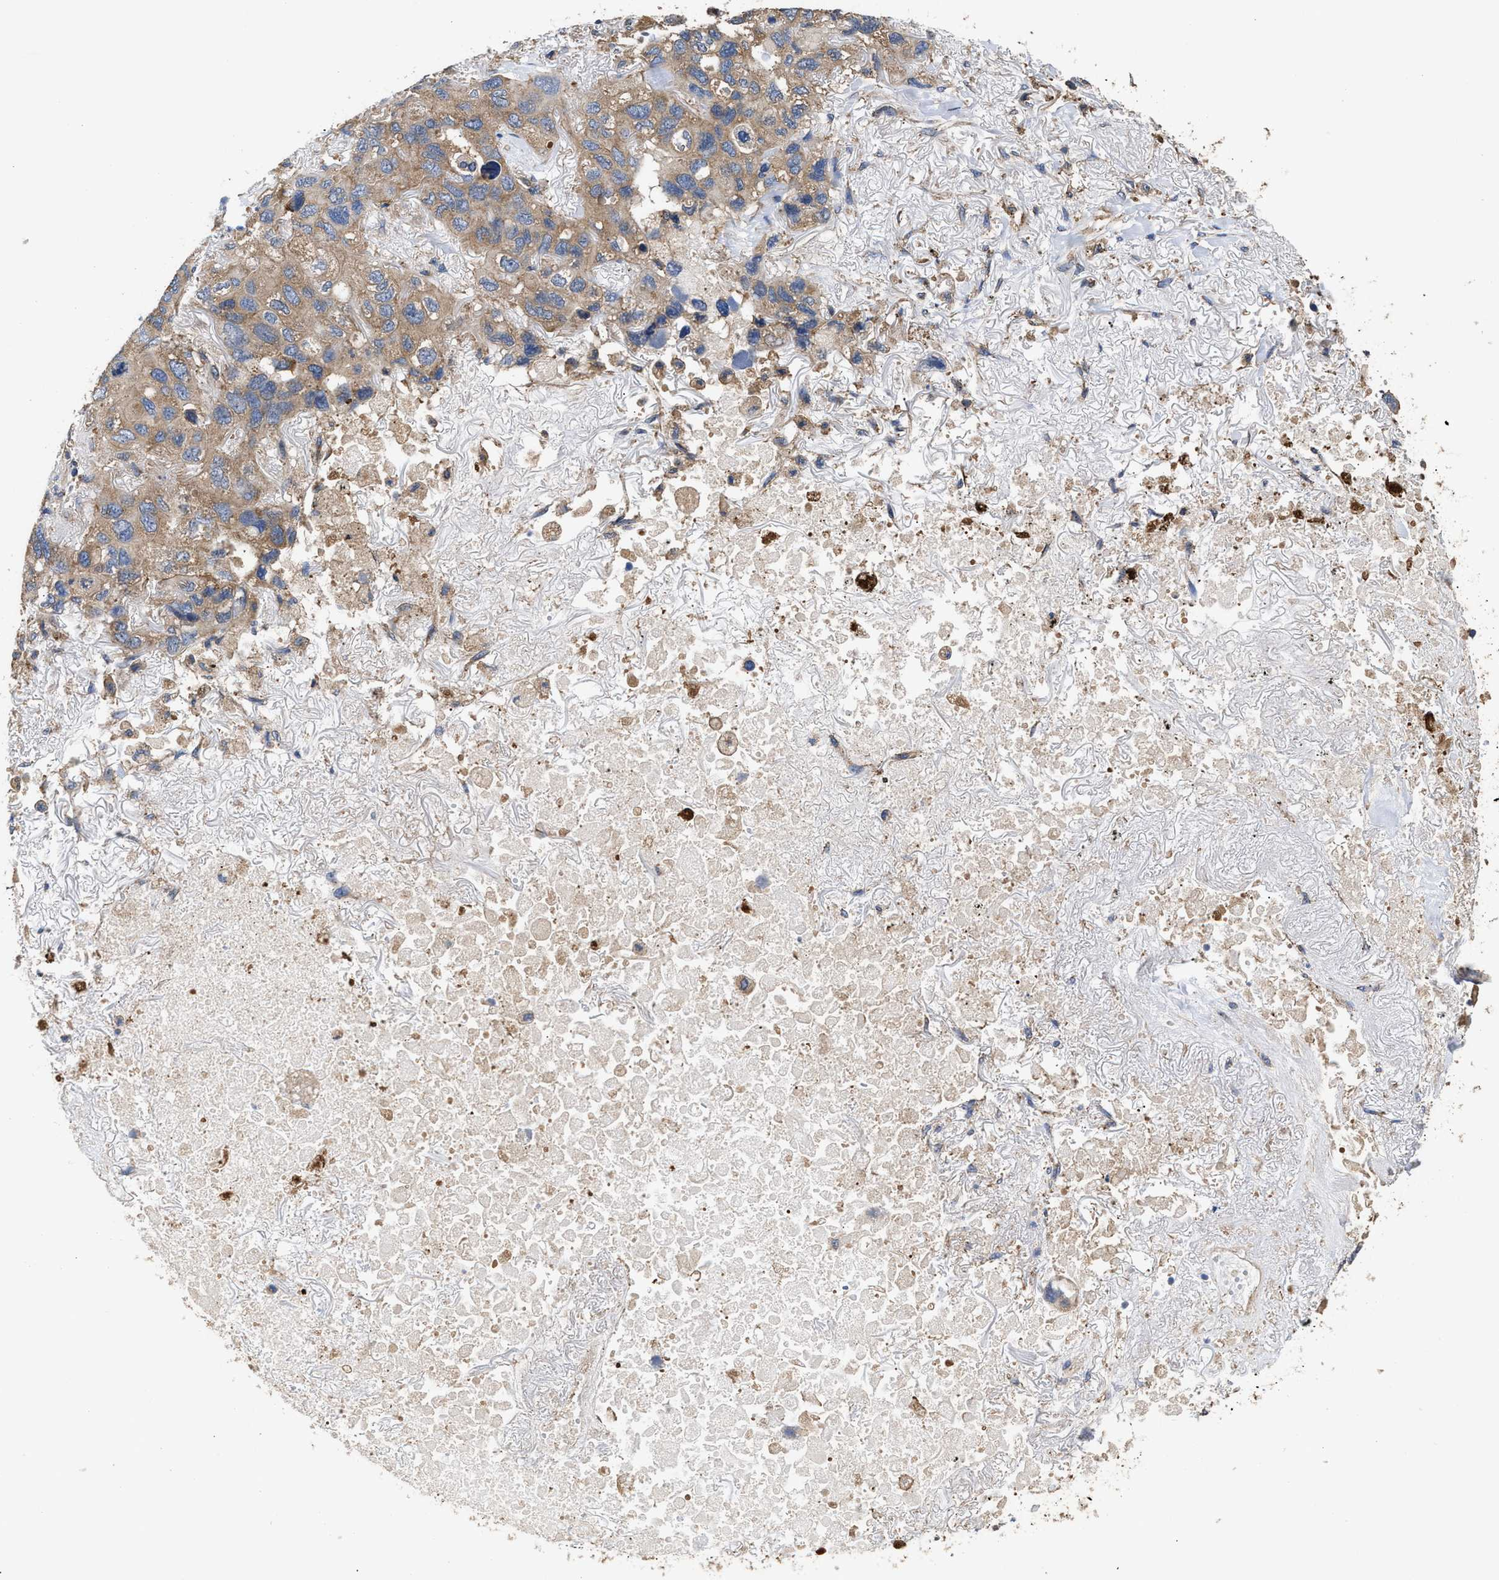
{"staining": {"intensity": "moderate", "quantity": ">75%", "location": "cytoplasmic/membranous"}, "tissue": "lung cancer", "cell_type": "Tumor cells", "image_type": "cancer", "snomed": [{"axis": "morphology", "description": "Squamous cell carcinoma, NOS"}, {"axis": "topography", "description": "Lung"}], "caption": "Lung squamous cell carcinoma tissue exhibits moderate cytoplasmic/membranous positivity in approximately >75% of tumor cells, visualized by immunohistochemistry.", "gene": "KLB", "patient": {"sex": "female", "age": 73}}